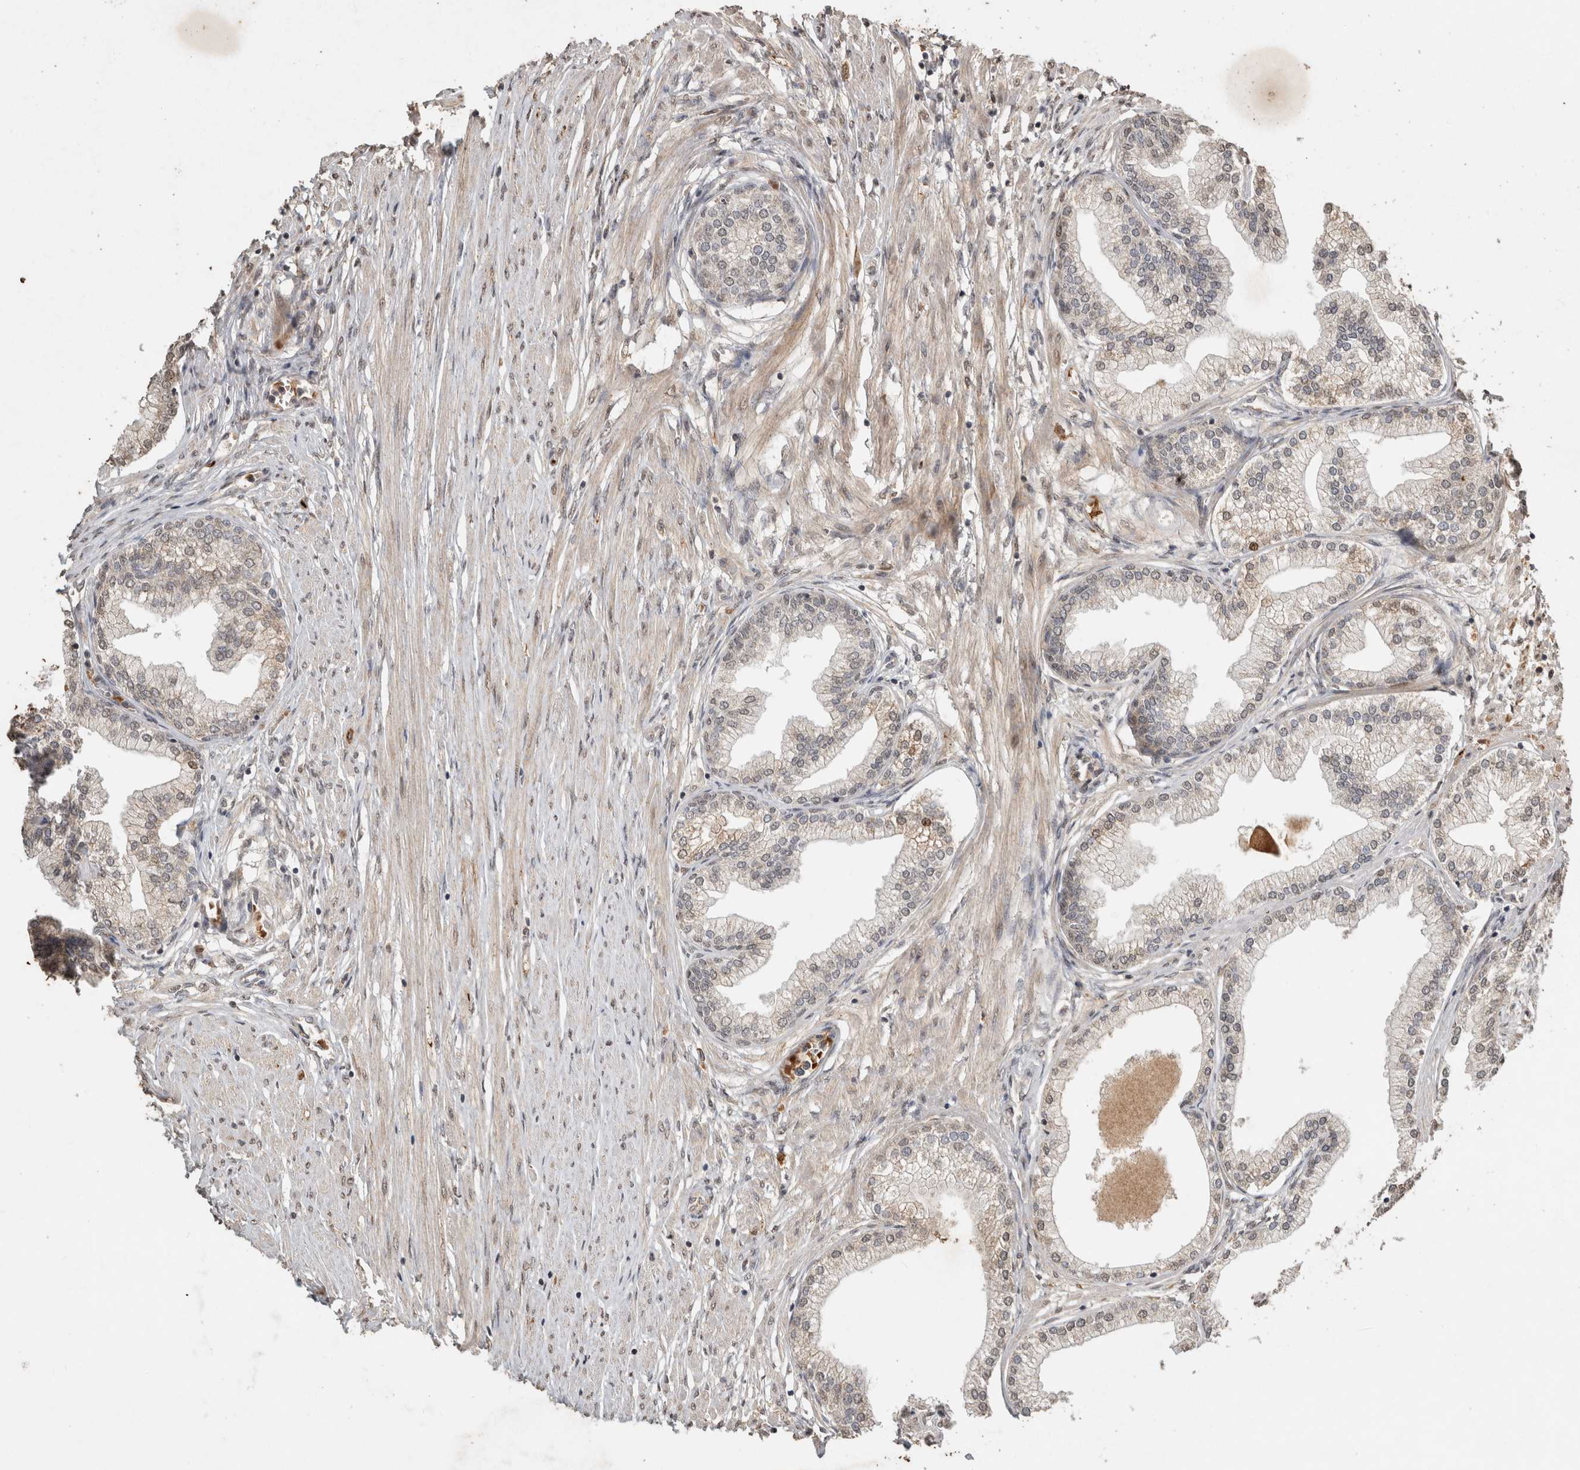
{"staining": {"intensity": "weak", "quantity": "25%-75%", "location": "cytoplasmic/membranous"}, "tissue": "prostate", "cell_type": "Glandular cells", "image_type": "normal", "snomed": [{"axis": "morphology", "description": "Normal tissue, NOS"}, {"axis": "morphology", "description": "Urothelial carcinoma, Low grade"}, {"axis": "topography", "description": "Urinary bladder"}, {"axis": "topography", "description": "Prostate"}], "caption": "Immunohistochemical staining of unremarkable prostate demonstrates 25%-75% levels of weak cytoplasmic/membranous protein positivity in about 25%-75% of glandular cells.", "gene": "FAM3A", "patient": {"sex": "male", "age": 60}}